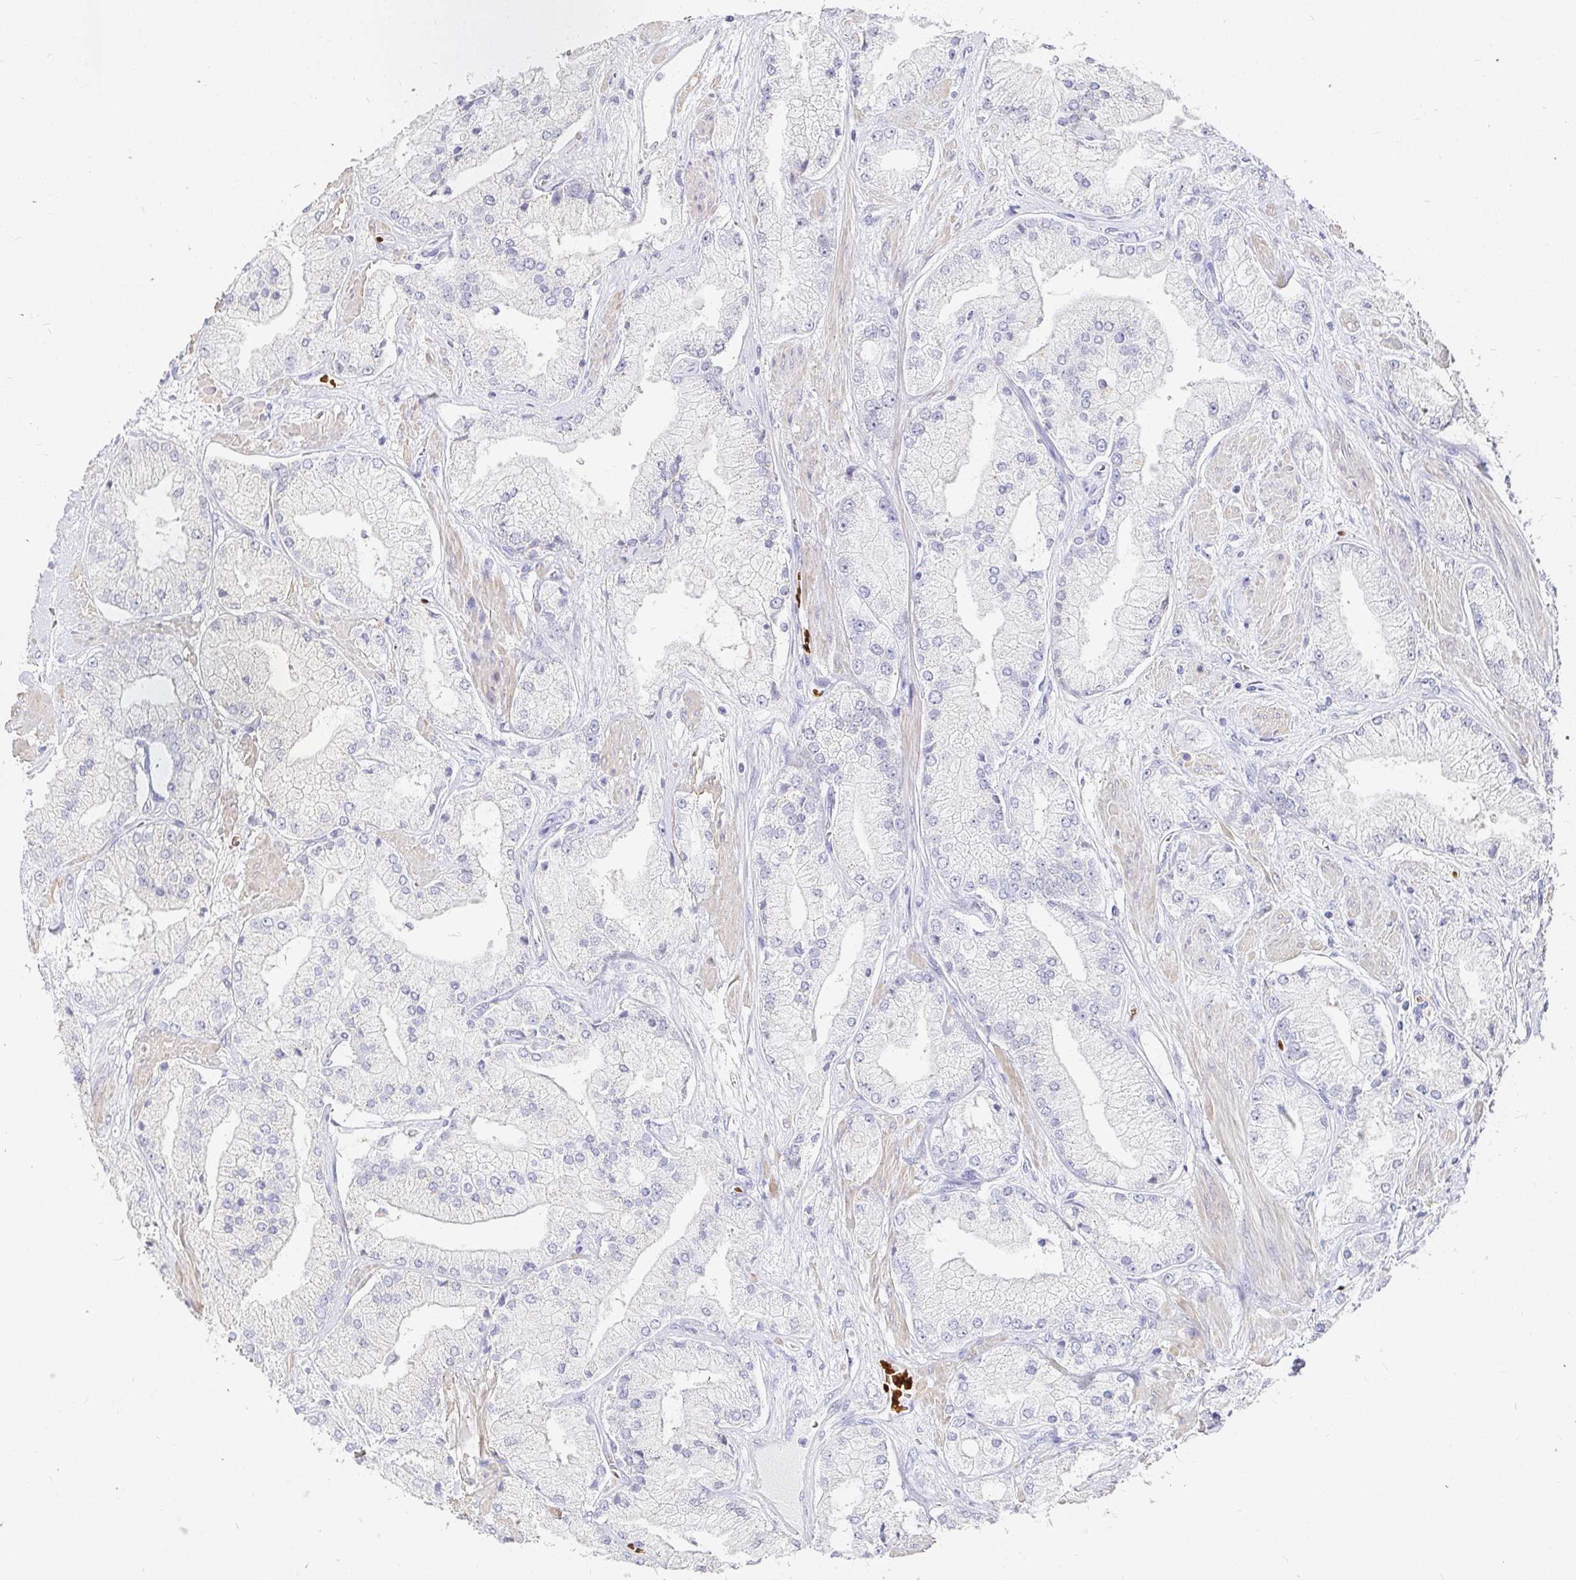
{"staining": {"intensity": "negative", "quantity": "none", "location": "none"}, "tissue": "prostate cancer", "cell_type": "Tumor cells", "image_type": "cancer", "snomed": [{"axis": "morphology", "description": "Adenocarcinoma, High grade"}, {"axis": "topography", "description": "Prostate"}], "caption": "A histopathology image of human prostate cancer (adenocarcinoma (high-grade)) is negative for staining in tumor cells.", "gene": "FGF21", "patient": {"sex": "male", "age": 68}}